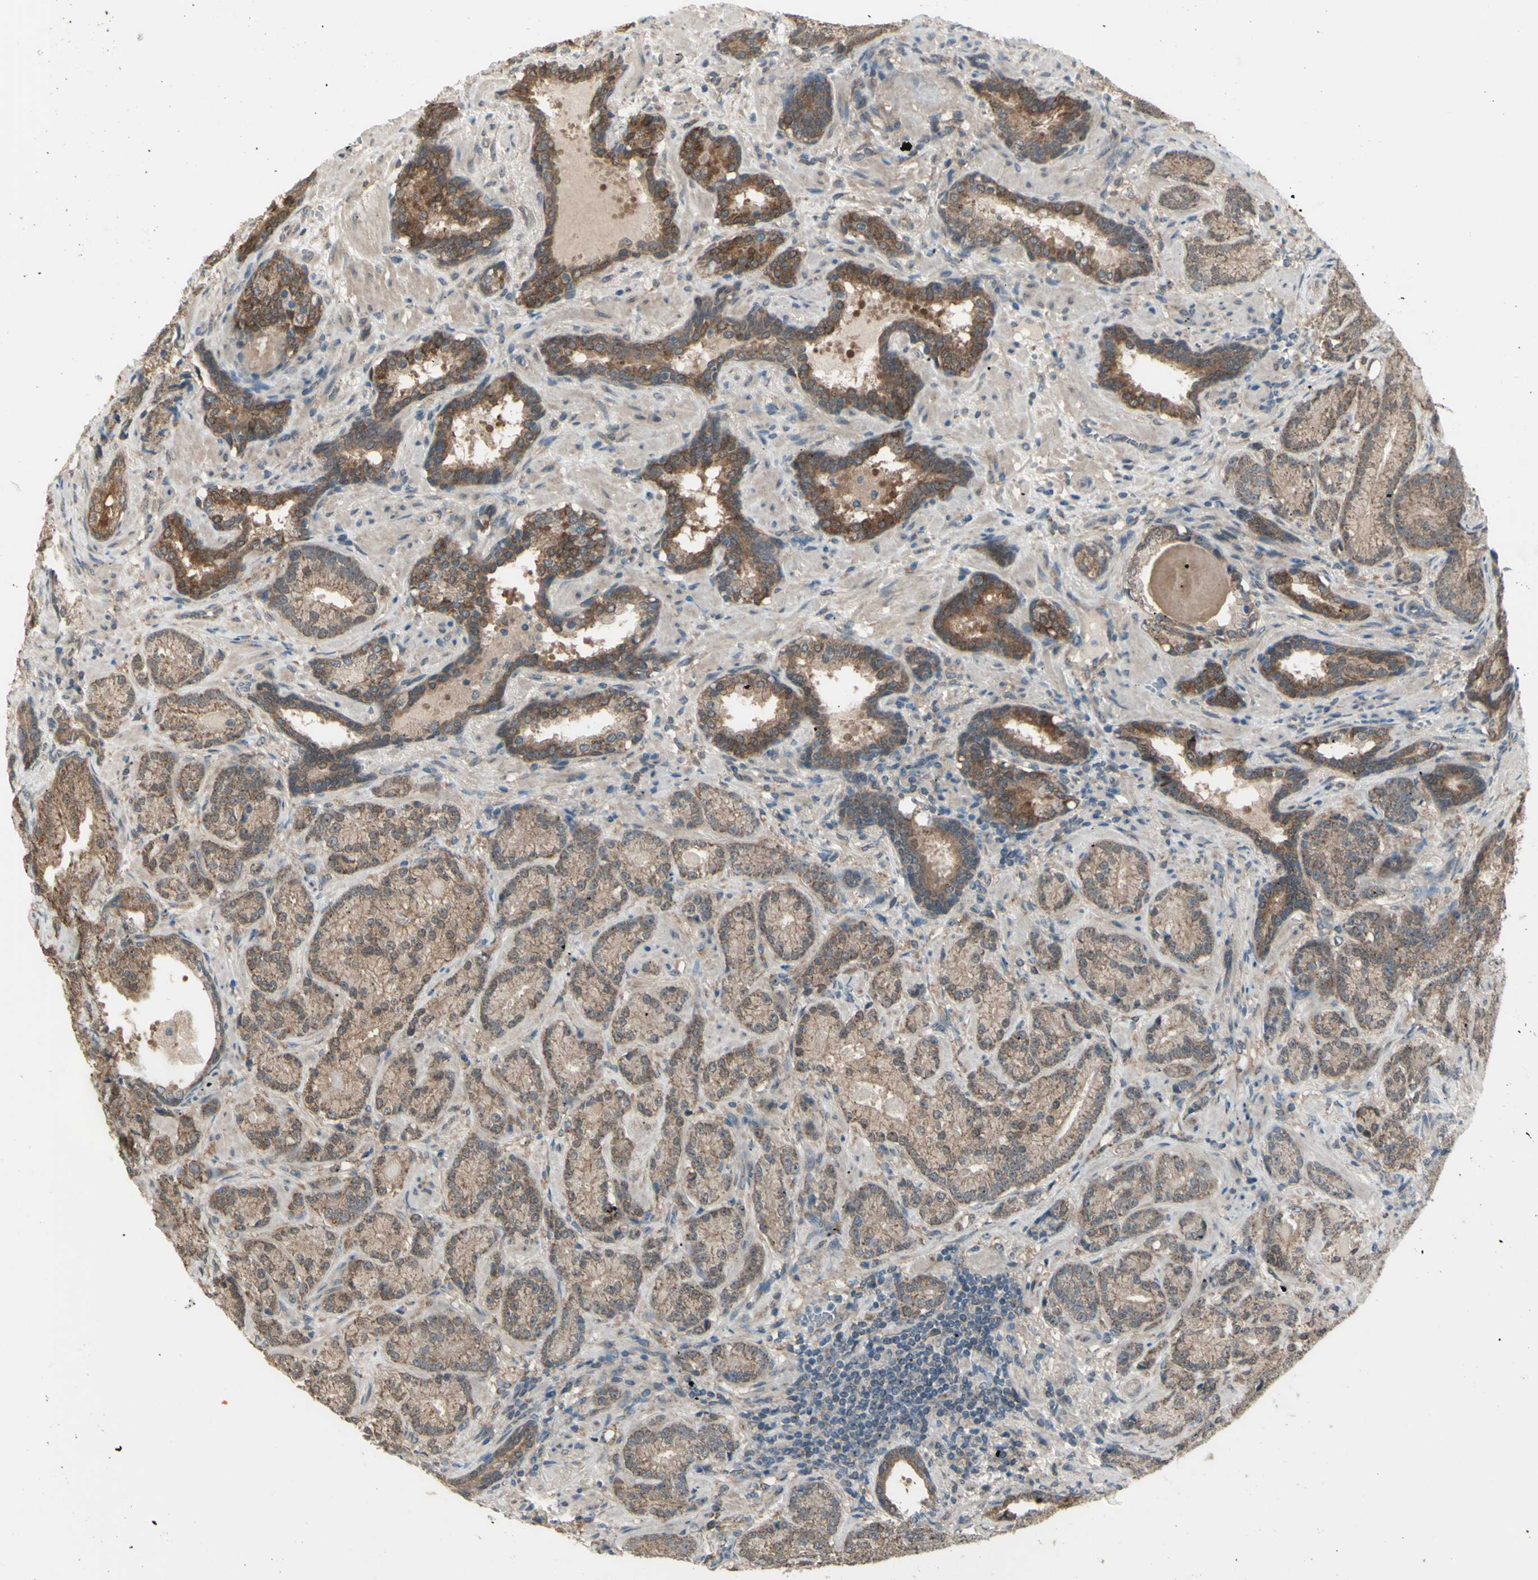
{"staining": {"intensity": "moderate", "quantity": "25%-75%", "location": "cytoplasmic/membranous"}, "tissue": "prostate cancer", "cell_type": "Tumor cells", "image_type": "cancer", "snomed": [{"axis": "morphology", "description": "Adenocarcinoma, High grade"}, {"axis": "topography", "description": "Prostate"}], "caption": "IHC staining of prostate cancer (adenocarcinoma (high-grade)), which exhibits medium levels of moderate cytoplasmic/membranous positivity in approximately 25%-75% of tumor cells indicating moderate cytoplasmic/membranous protein expression. The staining was performed using DAB (3,3'-diaminobenzidine) (brown) for protein detection and nuclei were counterstained in hematoxylin (blue).", "gene": "NAXD", "patient": {"sex": "male", "age": 61}}